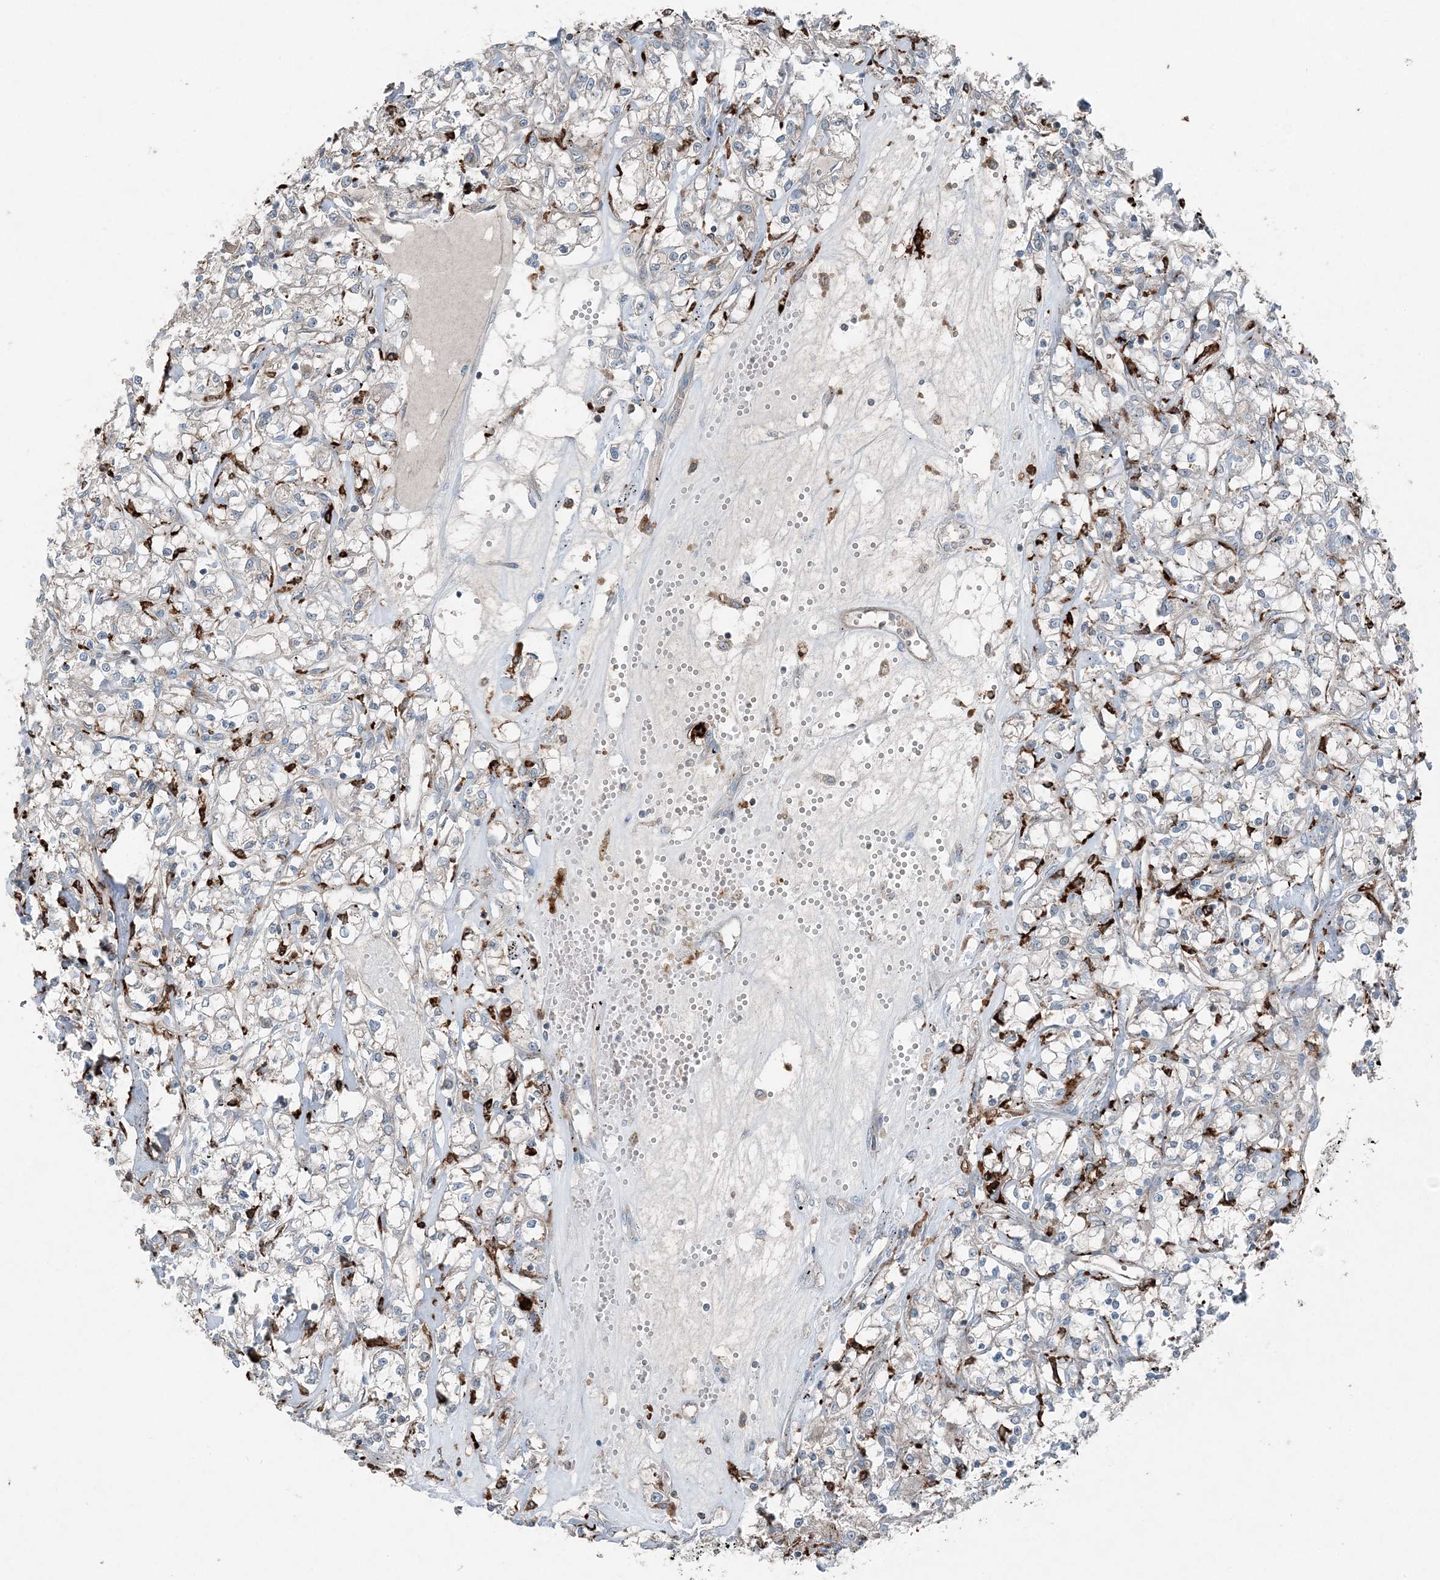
{"staining": {"intensity": "weak", "quantity": "<25%", "location": "cytoplasmic/membranous"}, "tissue": "renal cancer", "cell_type": "Tumor cells", "image_type": "cancer", "snomed": [{"axis": "morphology", "description": "Adenocarcinoma, NOS"}, {"axis": "topography", "description": "Kidney"}], "caption": "Tumor cells show no significant expression in renal cancer. (Stains: DAB (3,3'-diaminobenzidine) immunohistochemistry (IHC) with hematoxylin counter stain, Microscopy: brightfield microscopy at high magnification).", "gene": "KY", "patient": {"sex": "female", "age": 59}}